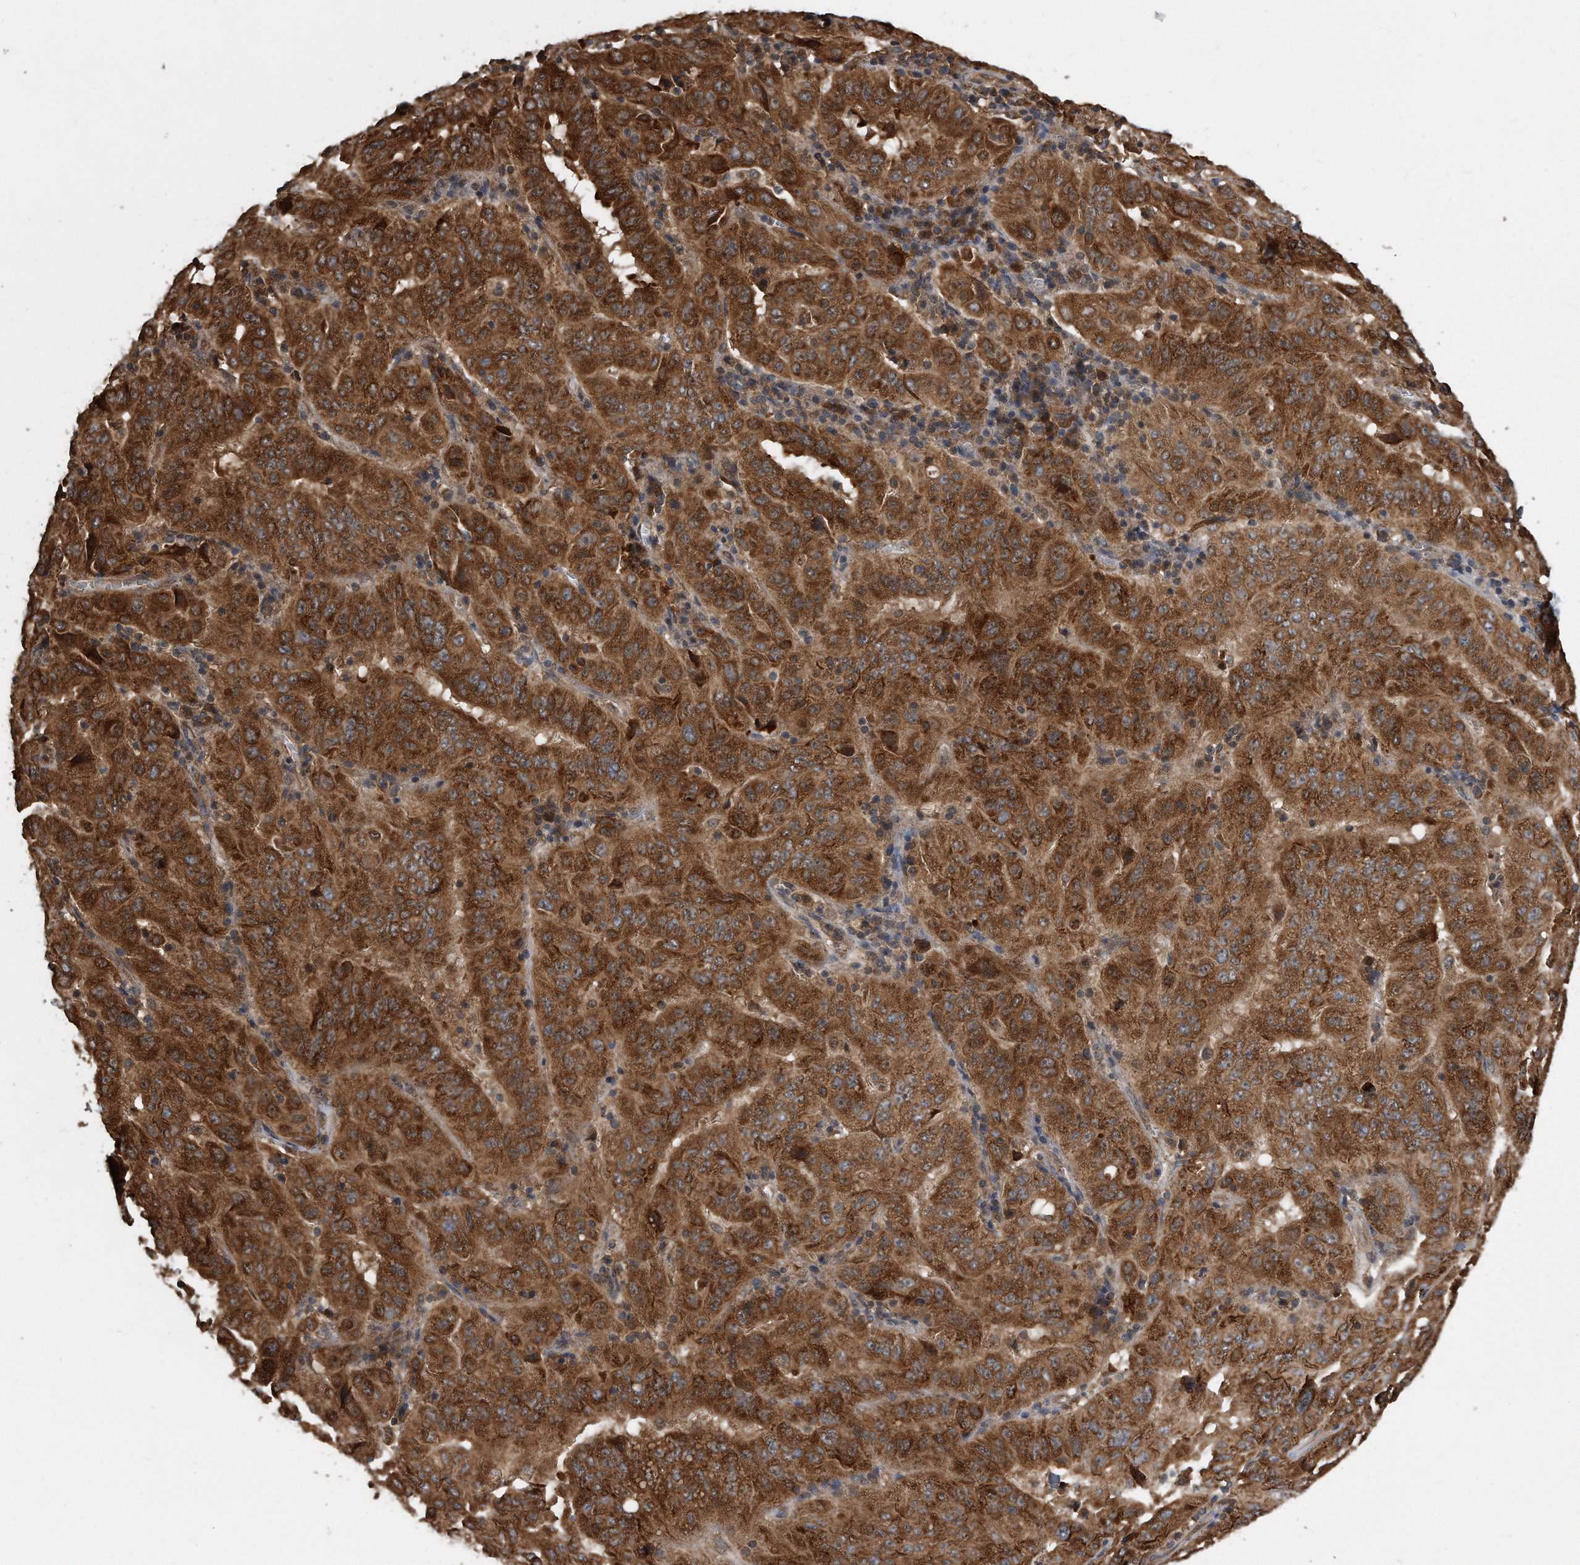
{"staining": {"intensity": "strong", "quantity": ">75%", "location": "cytoplasmic/membranous"}, "tissue": "pancreatic cancer", "cell_type": "Tumor cells", "image_type": "cancer", "snomed": [{"axis": "morphology", "description": "Adenocarcinoma, NOS"}, {"axis": "topography", "description": "Pancreas"}], "caption": "Protein staining of adenocarcinoma (pancreatic) tissue shows strong cytoplasmic/membranous positivity in about >75% of tumor cells.", "gene": "FAM136A", "patient": {"sex": "male", "age": 63}}